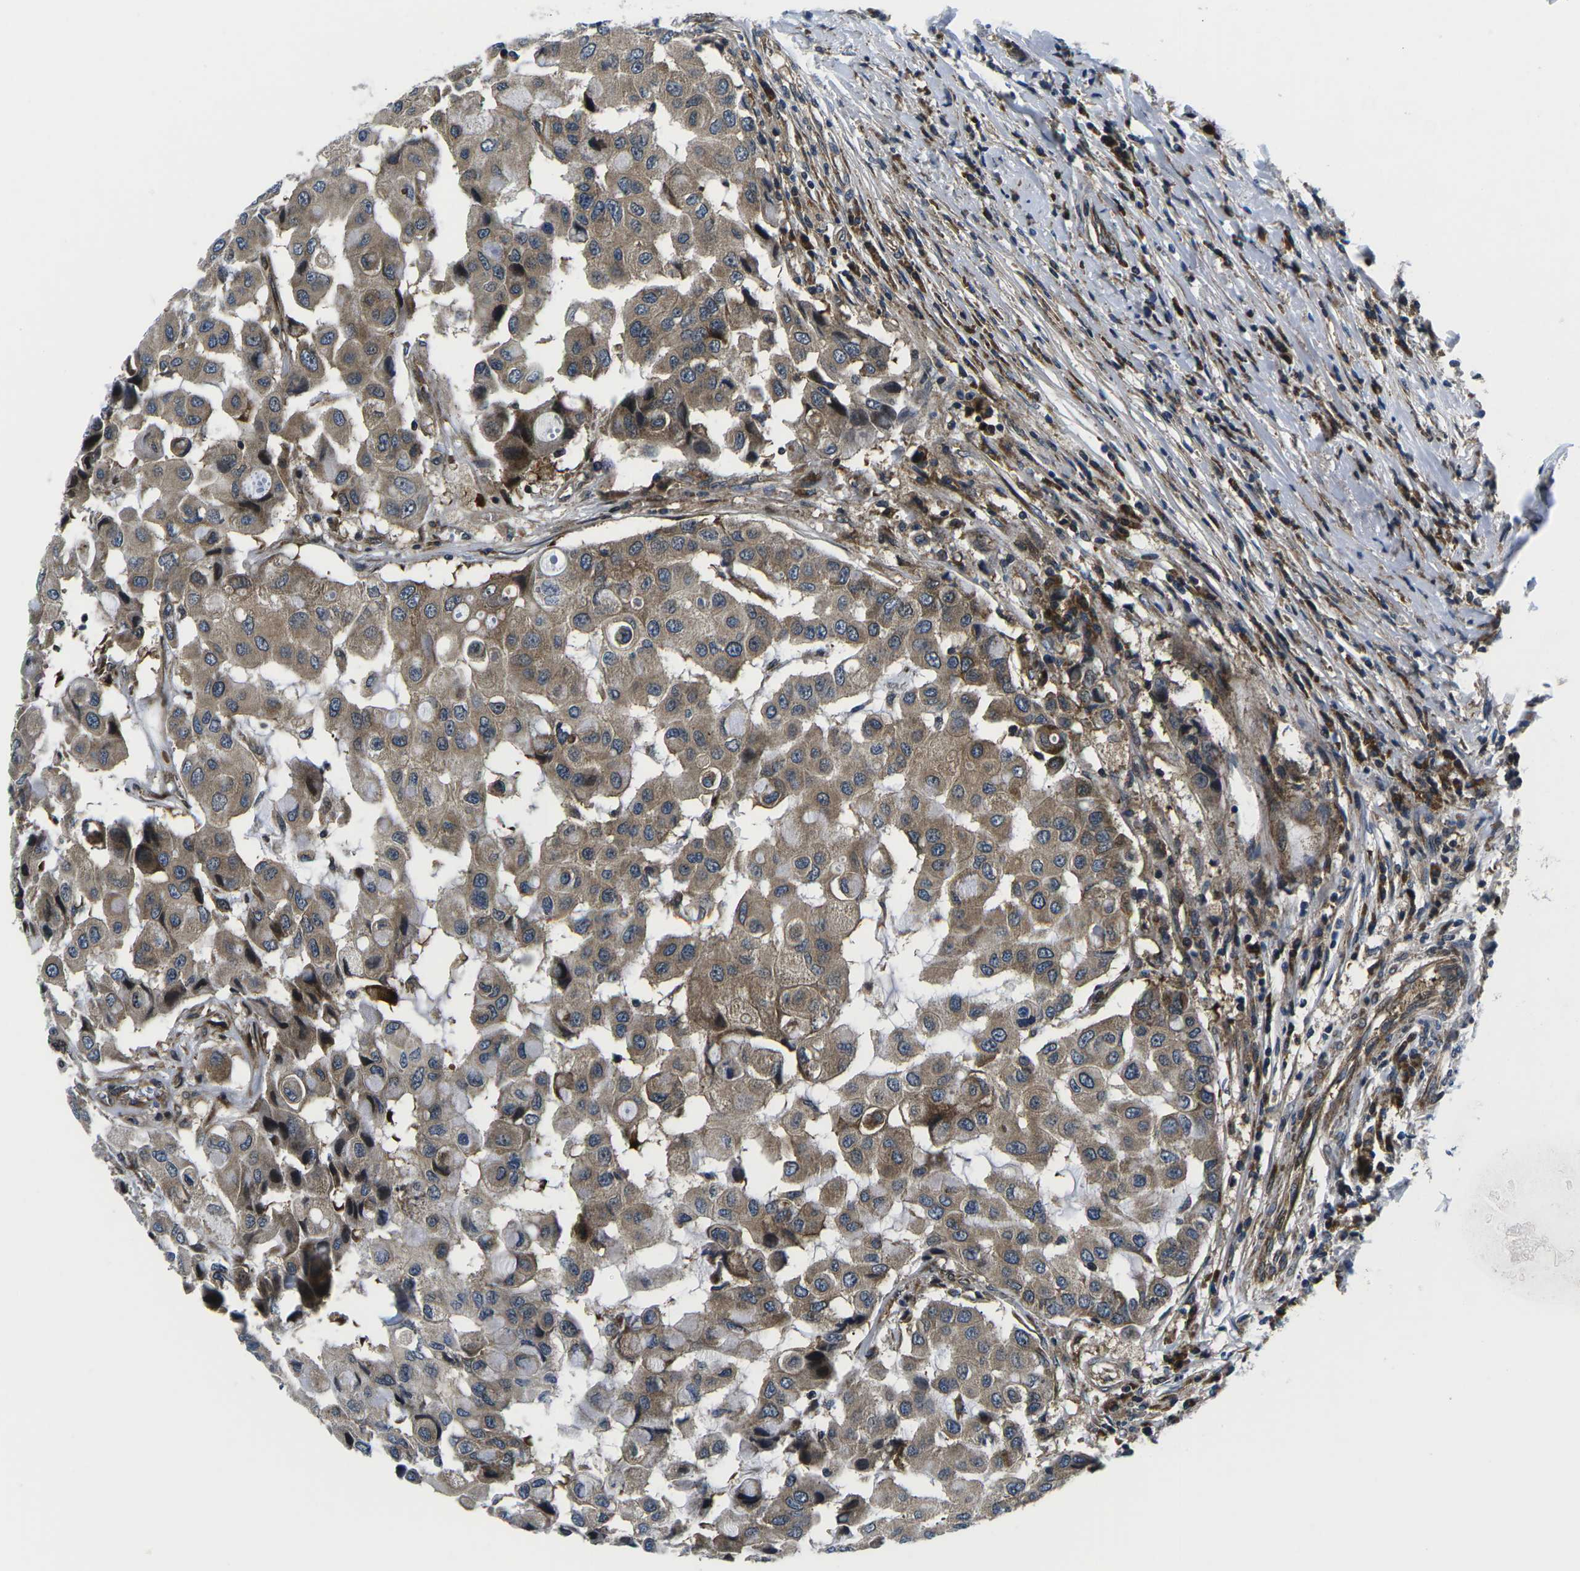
{"staining": {"intensity": "moderate", "quantity": ">75%", "location": "cytoplasmic/membranous"}, "tissue": "breast cancer", "cell_type": "Tumor cells", "image_type": "cancer", "snomed": [{"axis": "morphology", "description": "Duct carcinoma"}, {"axis": "topography", "description": "Breast"}], "caption": "Immunohistochemical staining of human breast intraductal carcinoma displays moderate cytoplasmic/membranous protein positivity in about >75% of tumor cells.", "gene": "EIF4E", "patient": {"sex": "female", "age": 27}}